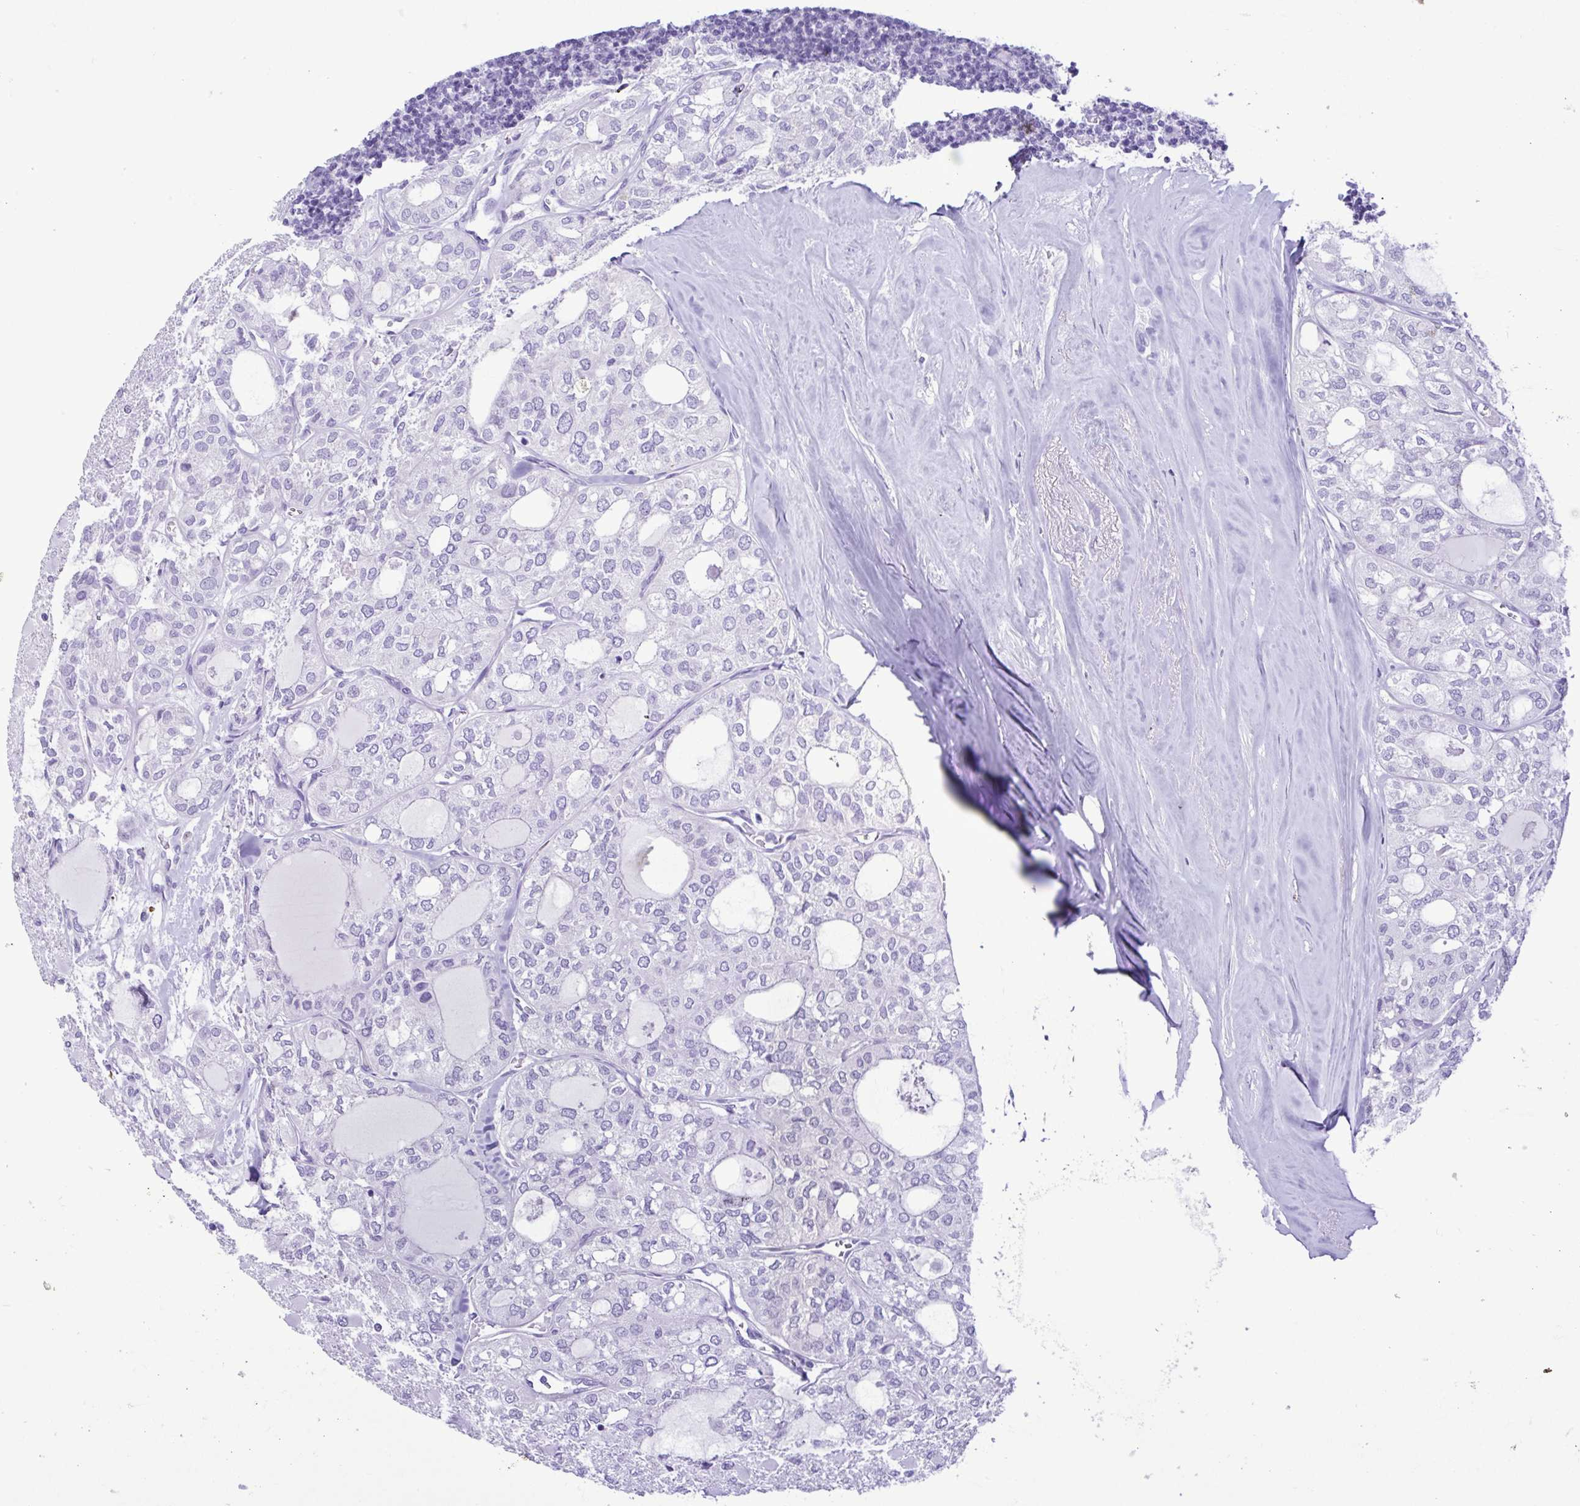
{"staining": {"intensity": "negative", "quantity": "none", "location": "none"}, "tissue": "thyroid cancer", "cell_type": "Tumor cells", "image_type": "cancer", "snomed": [{"axis": "morphology", "description": "Follicular adenoma carcinoma, NOS"}, {"axis": "topography", "description": "Thyroid gland"}], "caption": "A high-resolution image shows immunohistochemistry (IHC) staining of follicular adenoma carcinoma (thyroid), which exhibits no significant staining in tumor cells.", "gene": "SPATA16", "patient": {"sex": "male", "age": 75}}